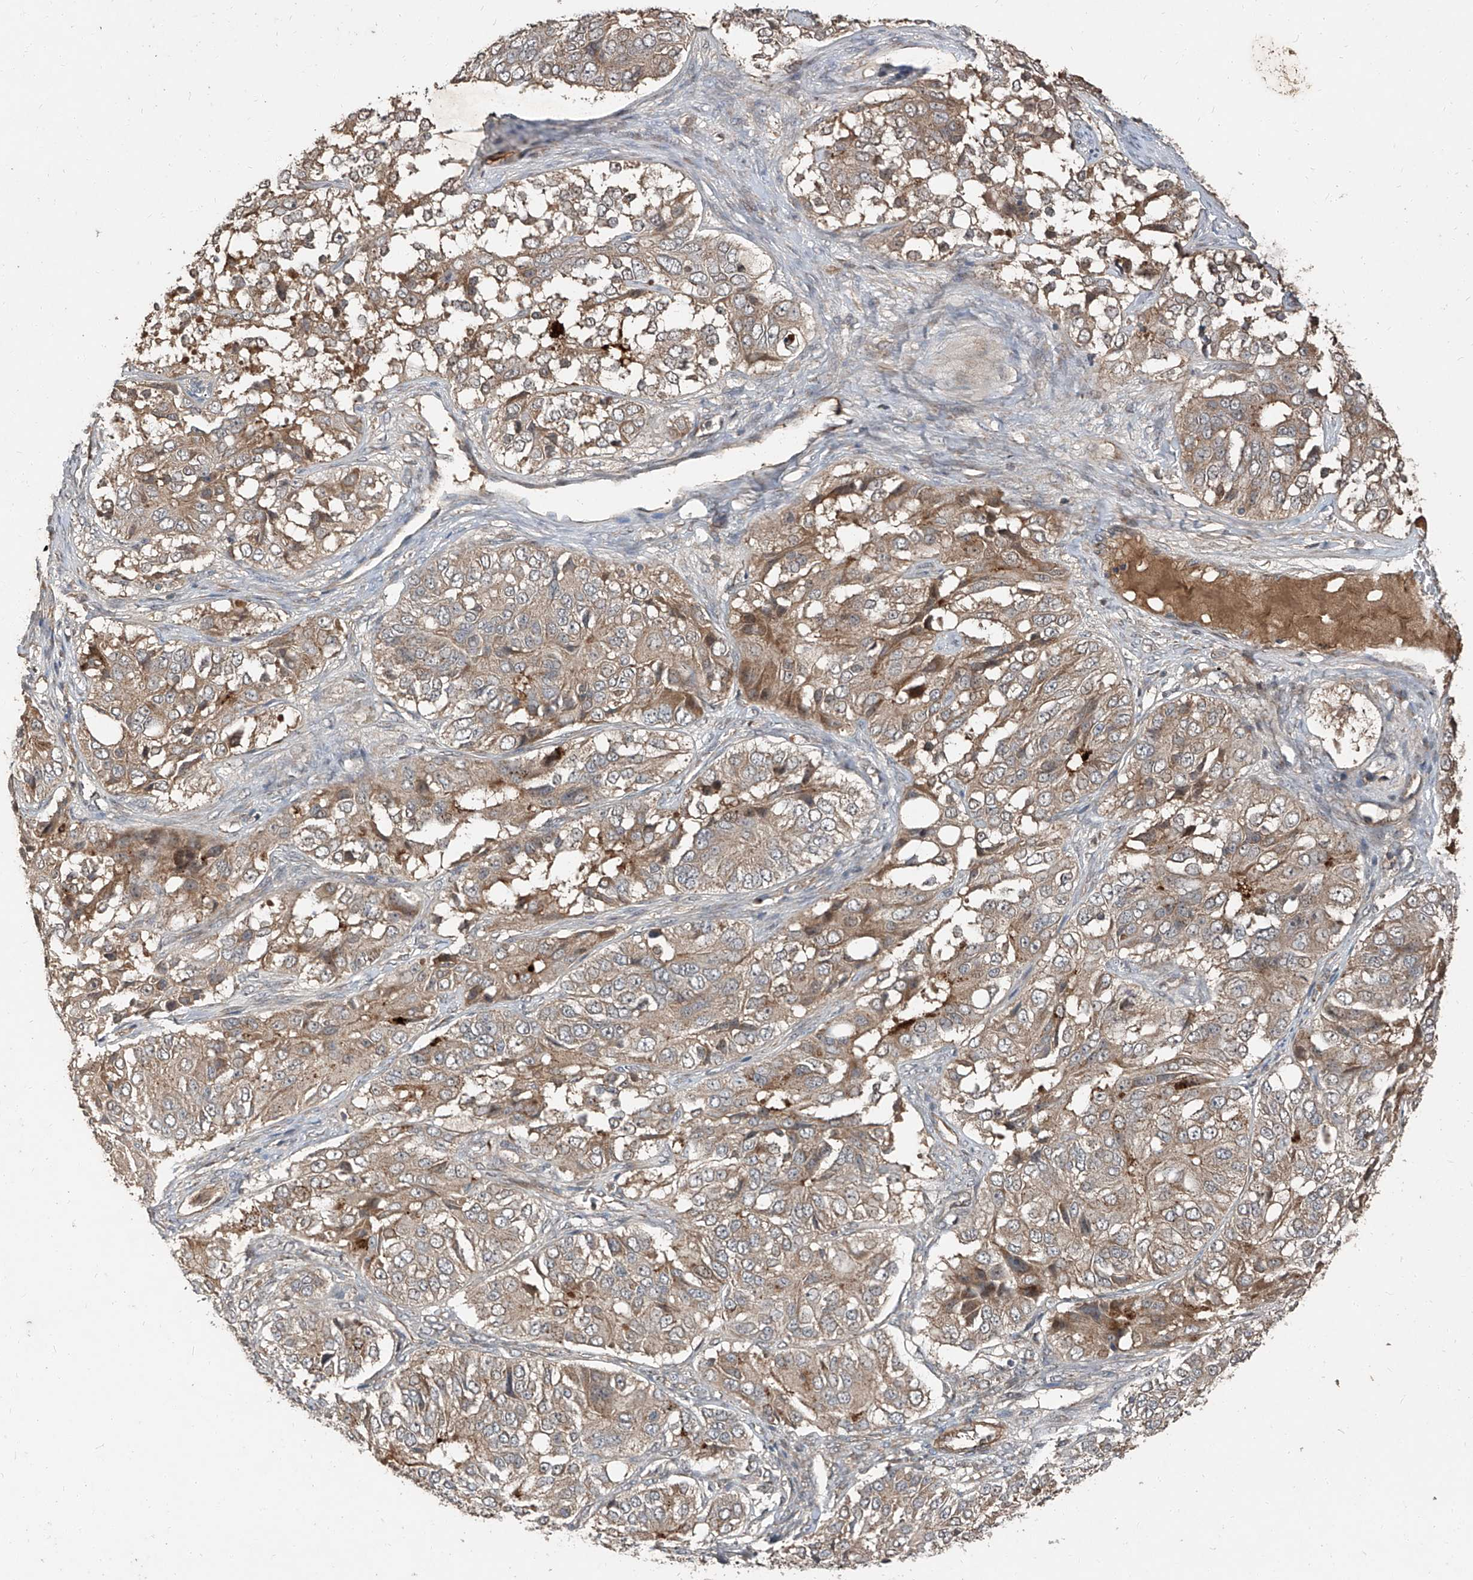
{"staining": {"intensity": "moderate", "quantity": ">75%", "location": "cytoplasmic/membranous"}, "tissue": "ovarian cancer", "cell_type": "Tumor cells", "image_type": "cancer", "snomed": [{"axis": "morphology", "description": "Carcinoma, endometroid"}, {"axis": "topography", "description": "Ovary"}], "caption": "There is medium levels of moderate cytoplasmic/membranous staining in tumor cells of ovarian endometroid carcinoma, as demonstrated by immunohistochemical staining (brown color).", "gene": "CCN1", "patient": {"sex": "female", "age": 51}}